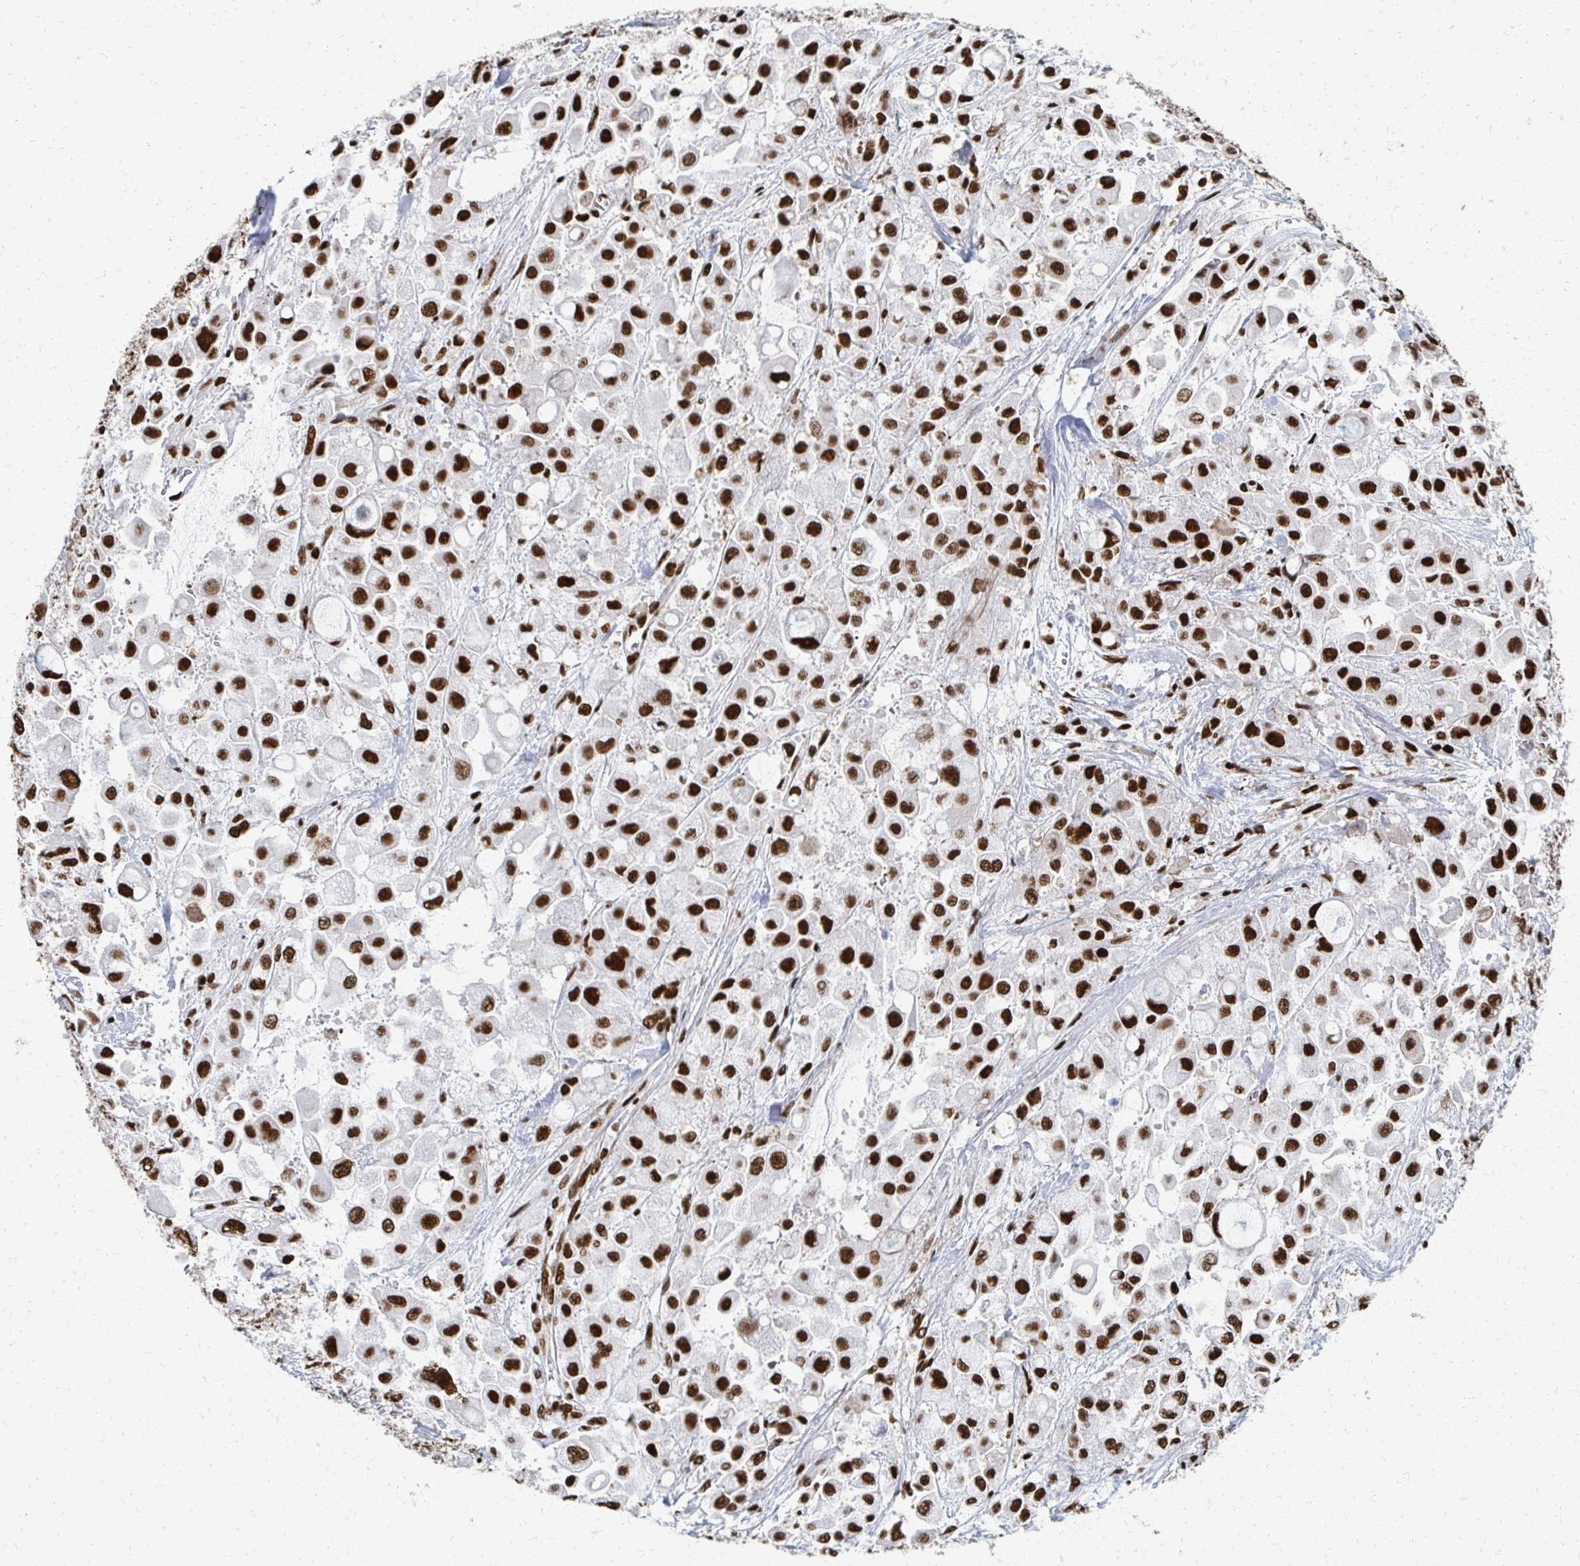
{"staining": {"intensity": "strong", "quantity": ">75%", "location": "nuclear"}, "tissue": "stomach cancer", "cell_type": "Tumor cells", "image_type": "cancer", "snomed": [{"axis": "morphology", "description": "Adenocarcinoma, NOS"}, {"axis": "topography", "description": "Stomach"}], "caption": "Protein staining exhibits strong nuclear staining in about >75% of tumor cells in stomach cancer (adenocarcinoma).", "gene": "RBBP7", "patient": {"sex": "female", "age": 76}}